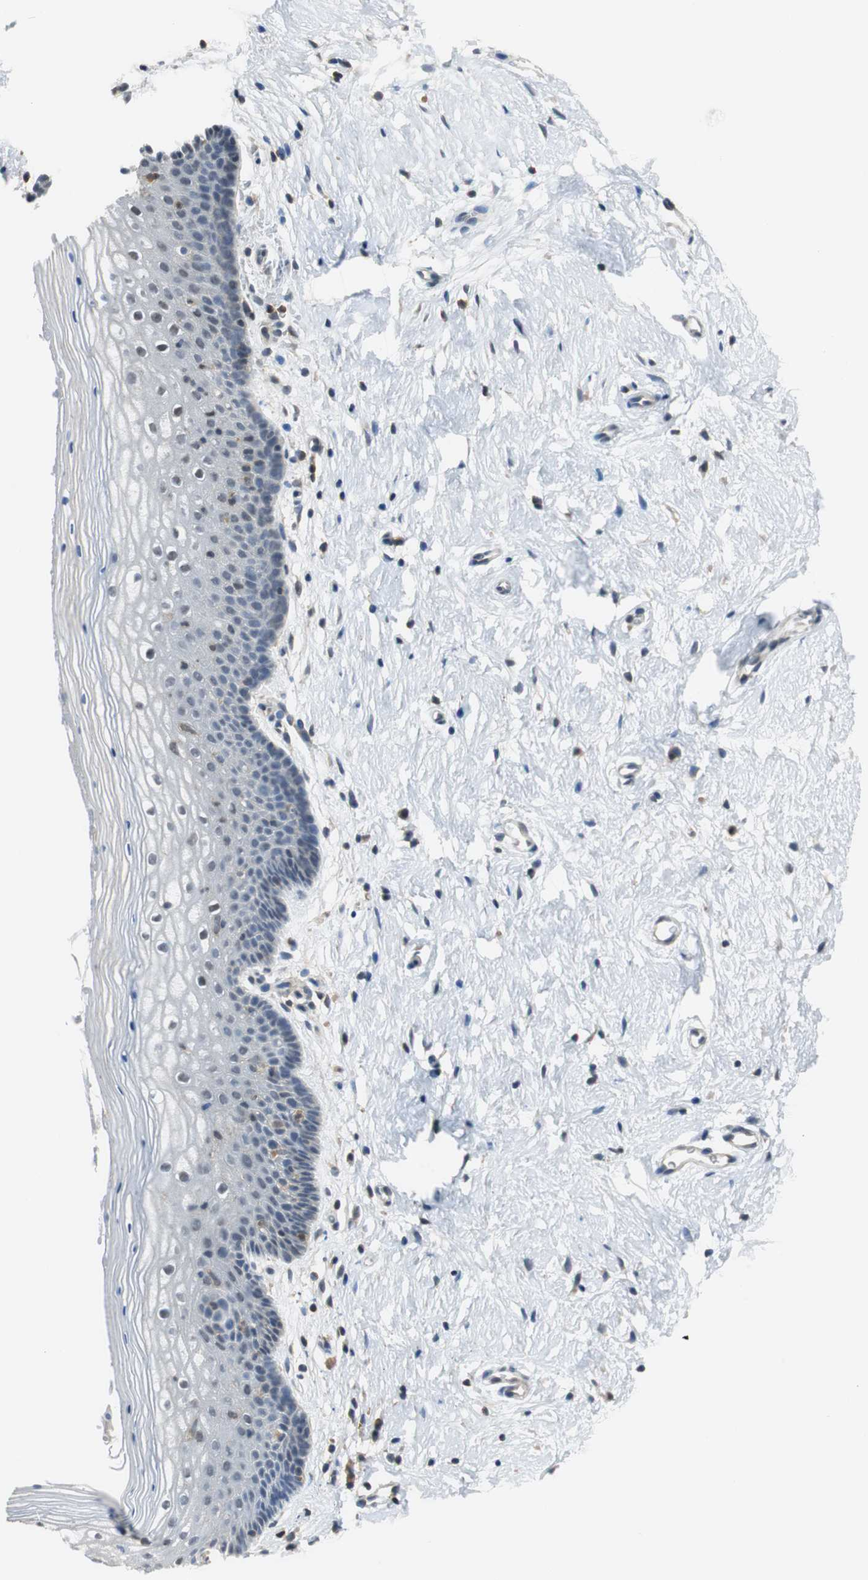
{"staining": {"intensity": "weak", "quantity": "<25%", "location": "cytoplasmic/membranous,nuclear"}, "tissue": "vagina", "cell_type": "Squamous epithelial cells", "image_type": "normal", "snomed": [{"axis": "morphology", "description": "Normal tissue, NOS"}, {"axis": "topography", "description": "Vagina"}], "caption": "IHC photomicrograph of unremarkable vagina: vagina stained with DAB displays no significant protein positivity in squamous epithelial cells.", "gene": "ARPC3", "patient": {"sex": "female", "age": 46}}